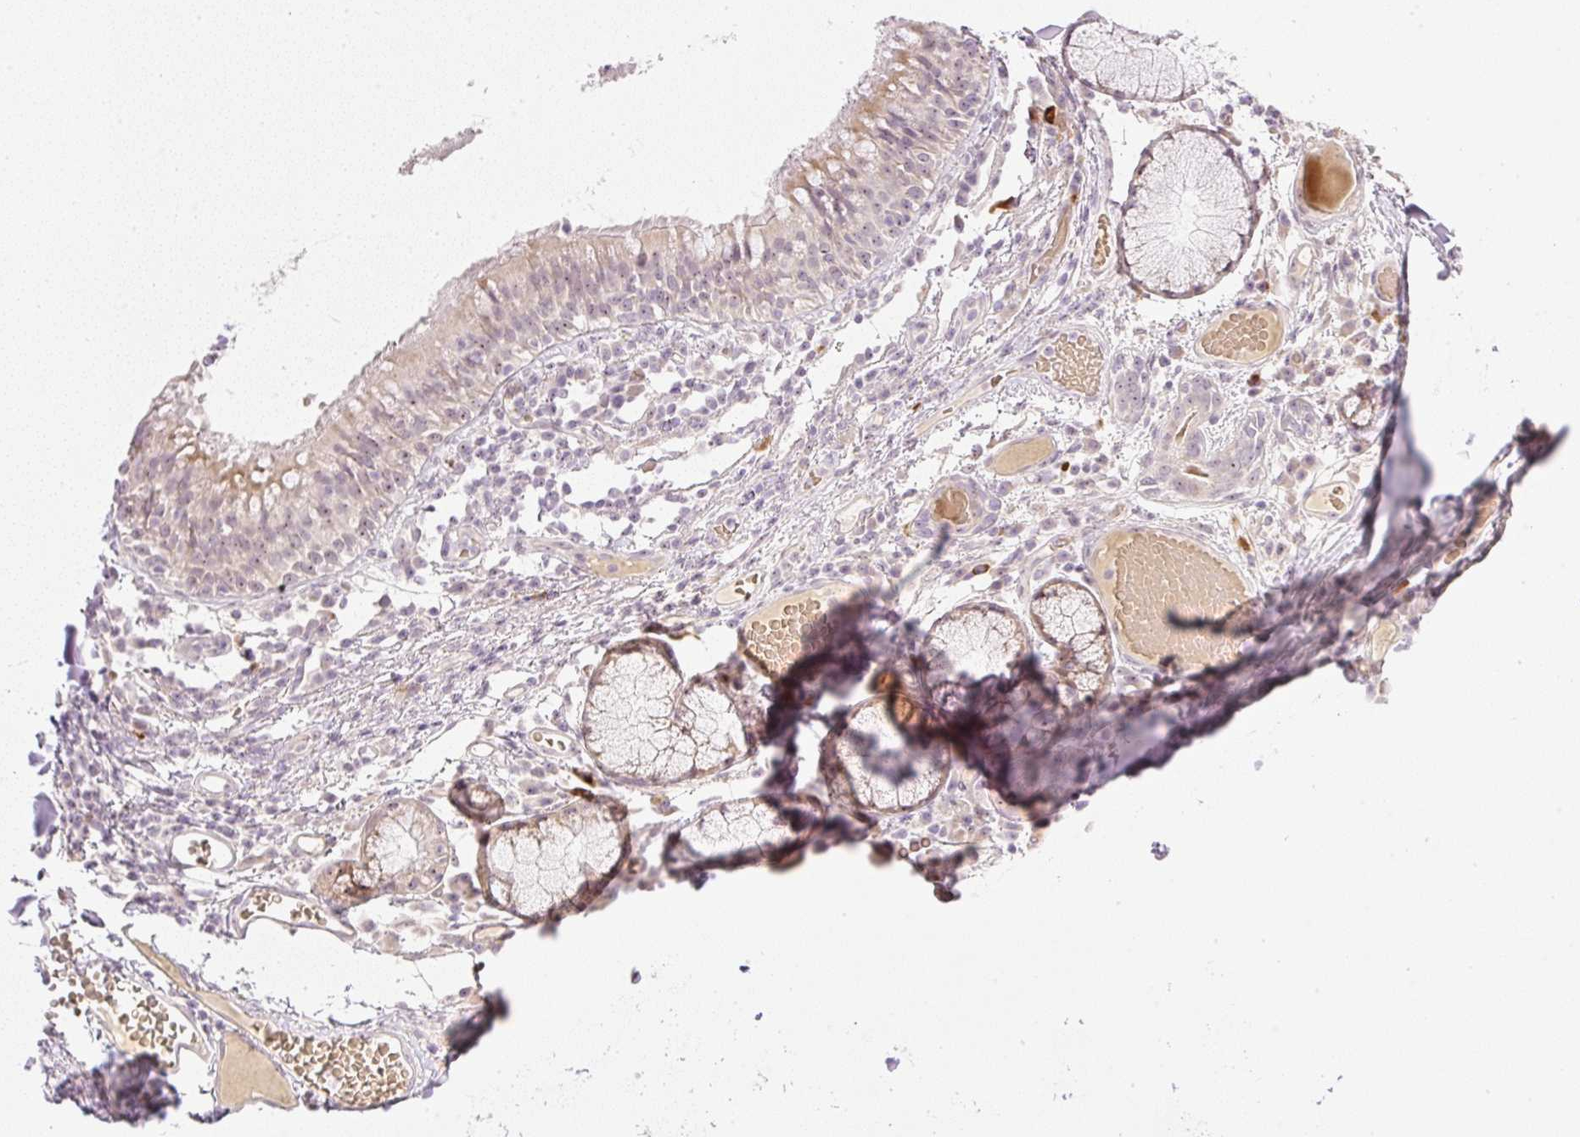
{"staining": {"intensity": "negative", "quantity": "none", "location": "none"}, "tissue": "adipose tissue", "cell_type": "Adipocytes", "image_type": "normal", "snomed": [{"axis": "morphology", "description": "Normal tissue, NOS"}, {"axis": "topography", "description": "Cartilage tissue"}, {"axis": "topography", "description": "Bronchus"}], "caption": "DAB immunohistochemical staining of benign adipose tissue exhibits no significant positivity in adipocytes.", "gene": "AAR2", "patient": {"sex": "male", "age": 56}}